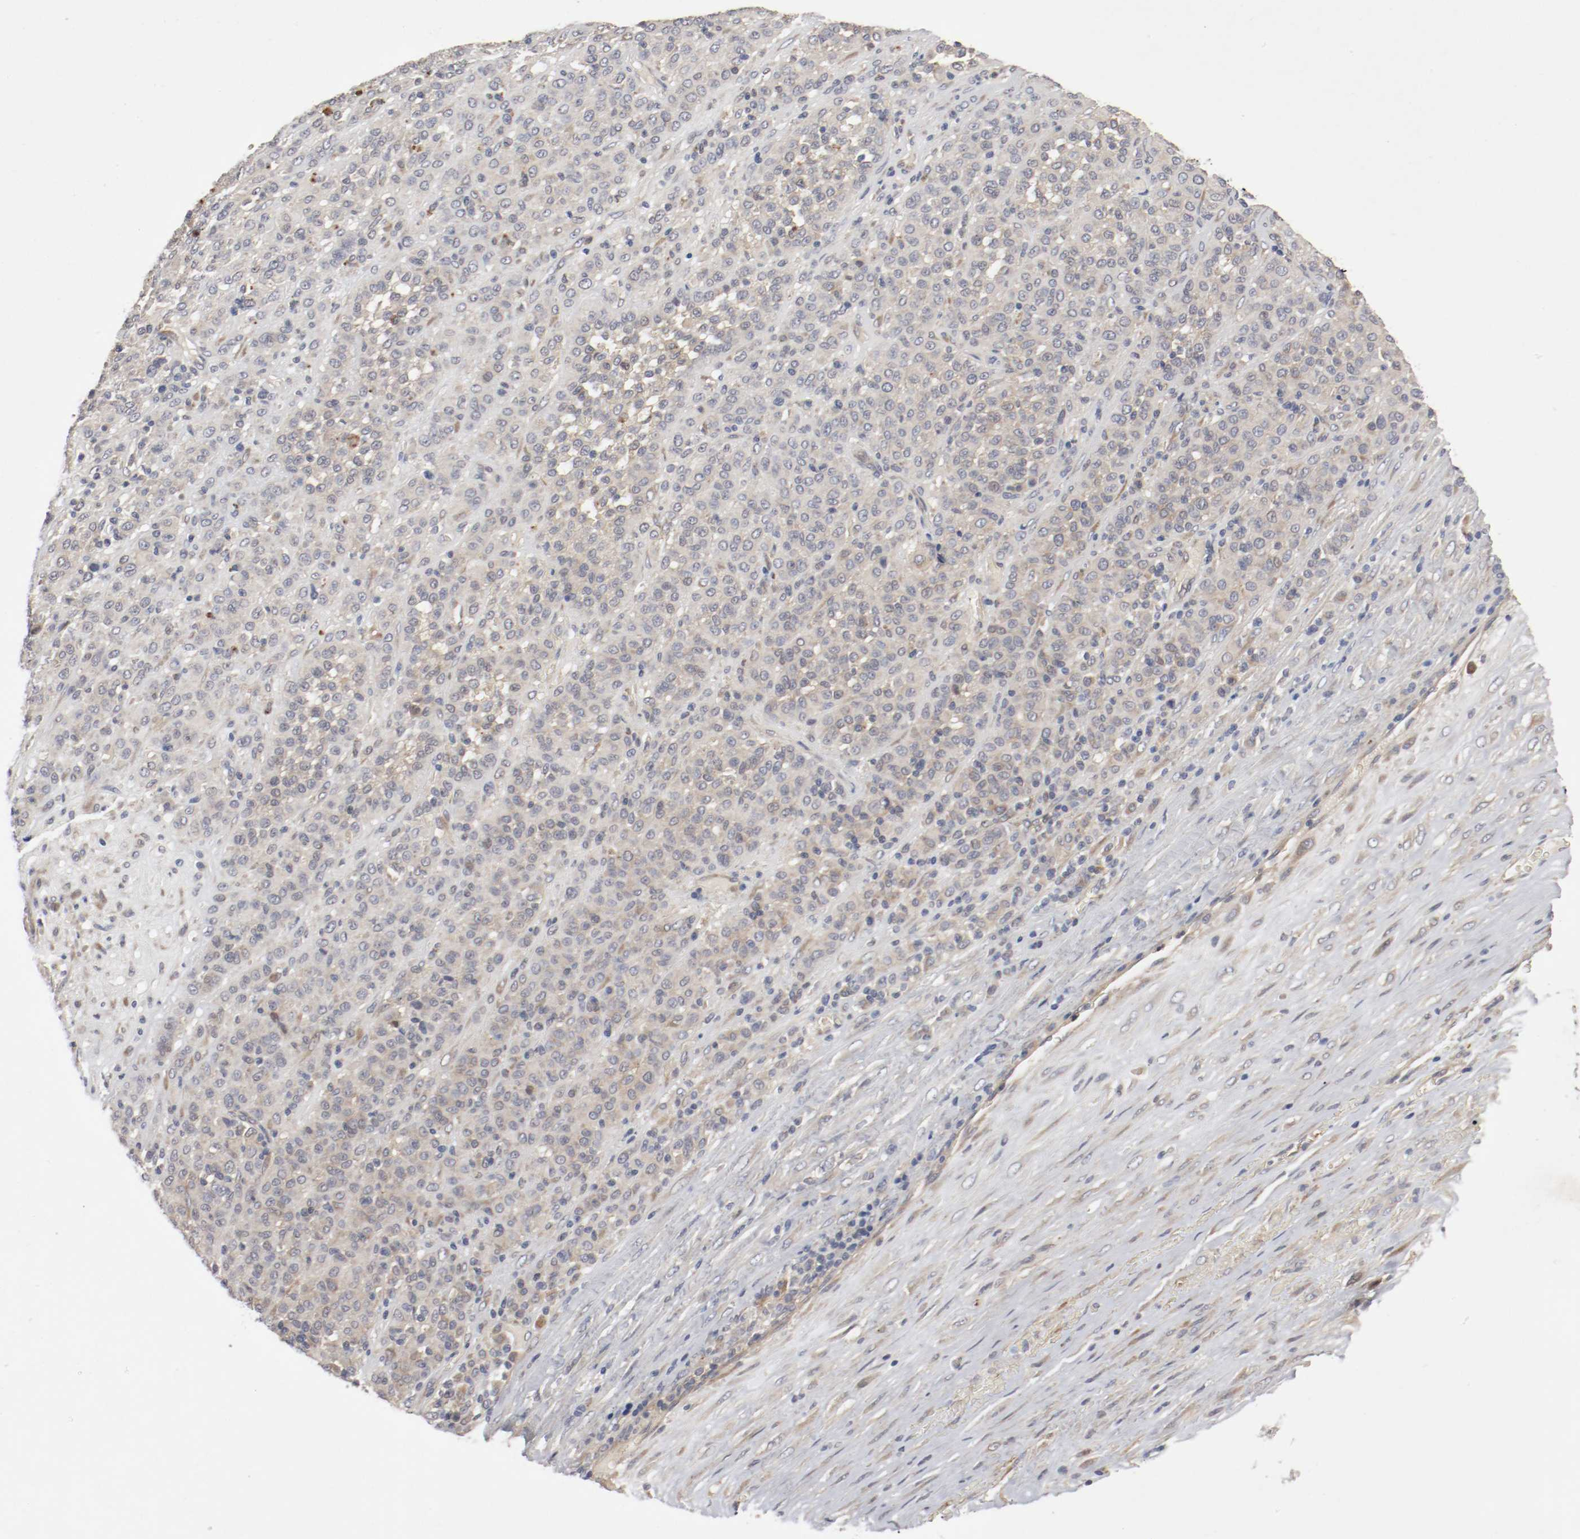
{"staining": {"intensity": "weak", "quantity": "25%-75%", "location": "cytoplasmic/membranous"}, "tissue": "melanoma", "cell_type": "Tumor cells", "image_type": "cancer", "snomed": [{"axis": "morphology", "description": "Malignant melanoma, Metastatic site"}, {"axis": "topography", "description": "Pancreas"}], "caption": "Protein staining of melanoma tissue shows weak cytoplasmic/membranous positivity in about 25%-75% of tumor cells. (IHC, brightfield microscopy, high magnification).", "gene": "REN", "patient": {"sex": "female", "age": 30}}